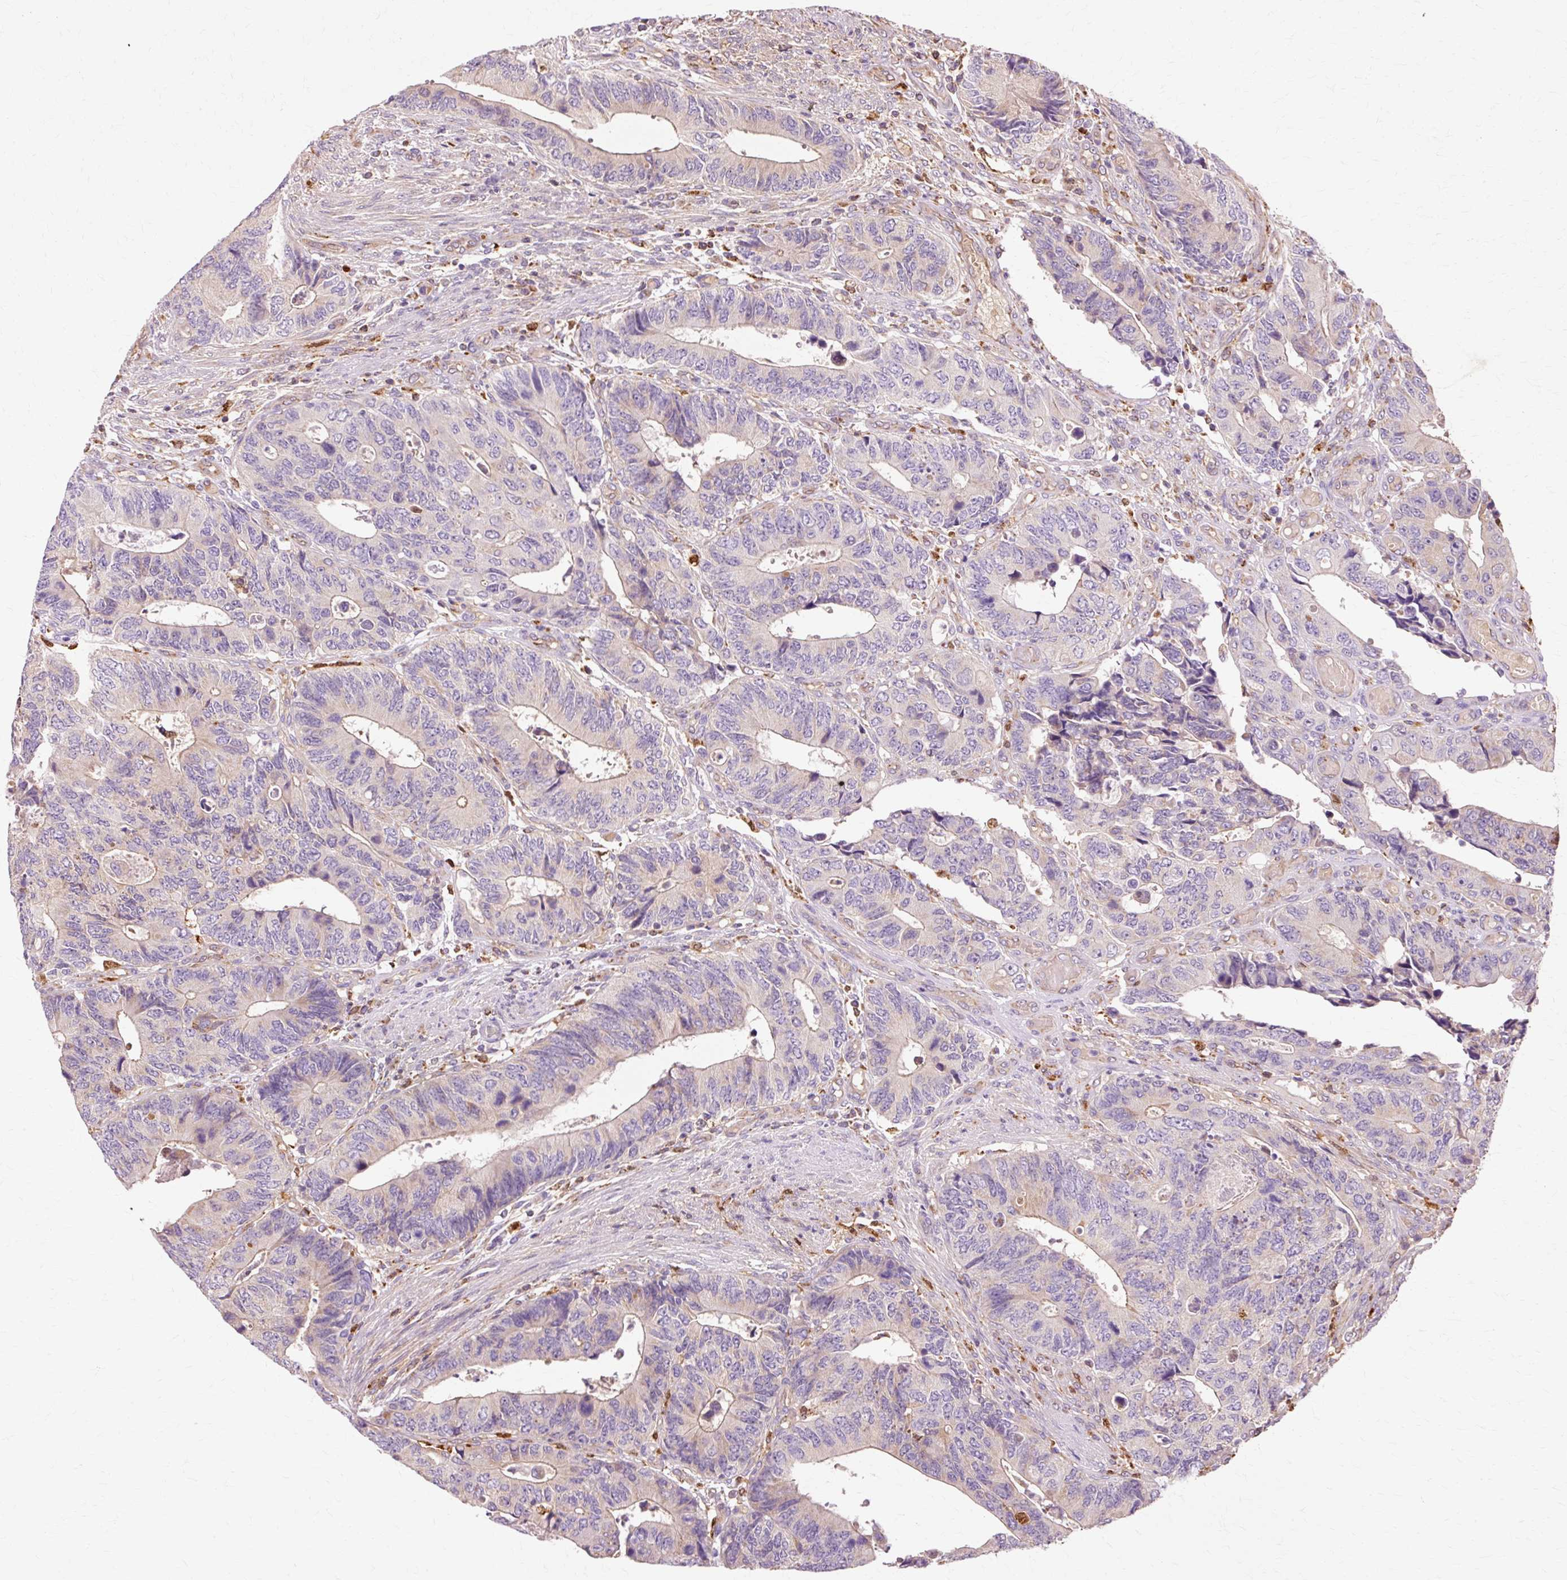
{"staining": {"intensity": "negative", "quantity": "none", "location": "none"}, "tissue": "colorectal cancer", "cell_type": "Tumor cells", "image_type": "cancer", "snomed": [{"axis": "morphology", "description": "Adenocarcinoma, NOS"}, {"axis": "topography", "description": "Colon"}], "caption": "A high-resolution histopathology image shows immunohistochemistry staining of colorectal cancer (adenocarcinoma), which exhibits no significant staining in tumor cells.", "gene": "GPX1", "patient": {"sex": "male", "age": 87}}